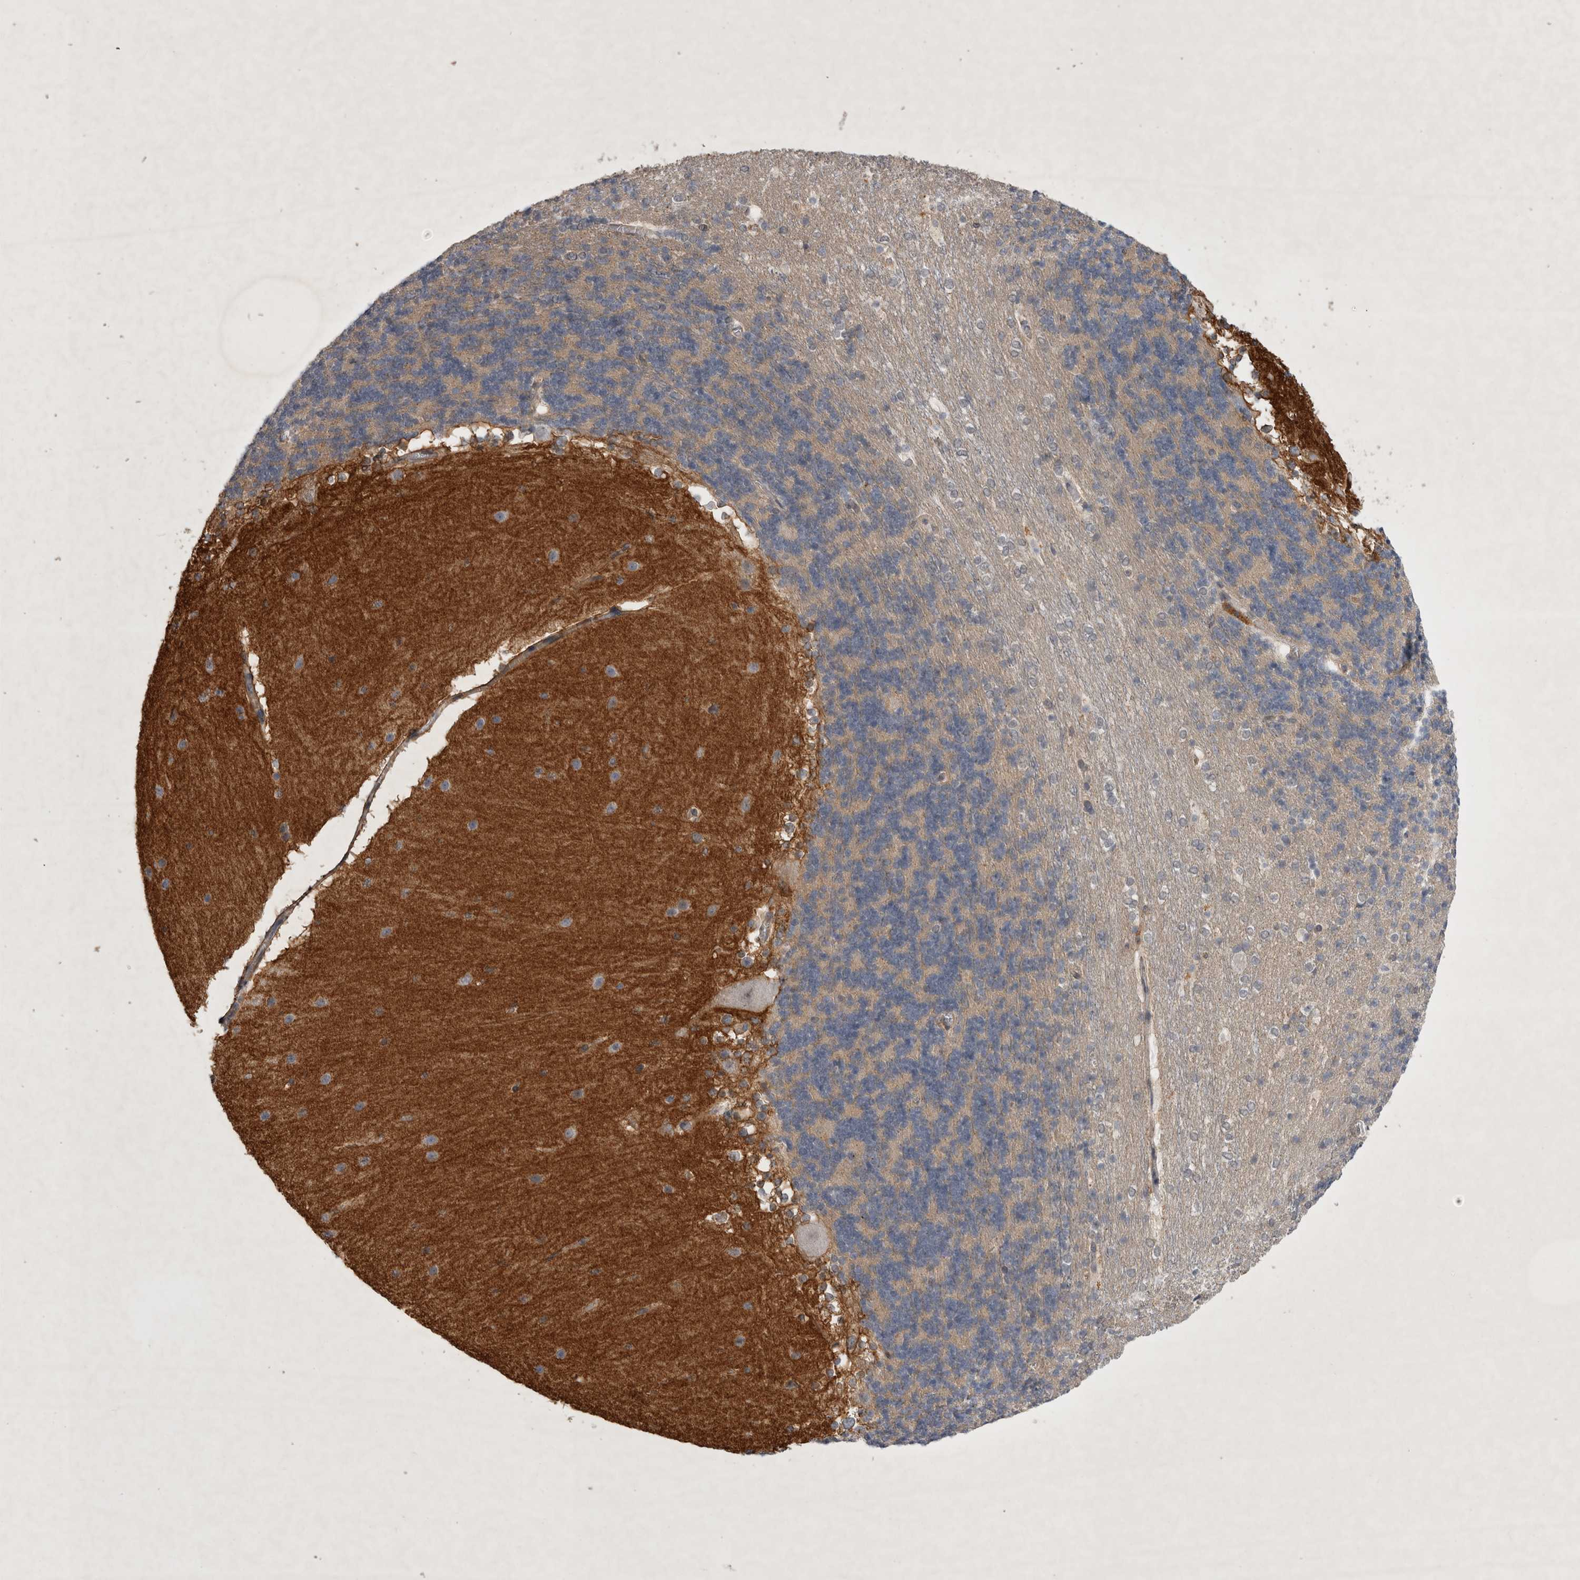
{"staining": {"intensity": "moderate", "quantity": "25%-75%", "location": "cytoplasmic/membranous"}, "tissue": "cerebellum", "cell_type": "Cells in granular layer", "image_type": "normal", "snomed": [{"axis": "morphology", "description": "Normal tissue, NOS"}, {"axis": "topography", "description": "Cerebellum"}], "caption": "Cells in granular layer show medium levels of moderate cytoplasmic/membranous expression in approximately 25%-75% of cells in normal human cerebellum.", "gene": "PARP11", "patient": {"sex": "female", "age": 19}}